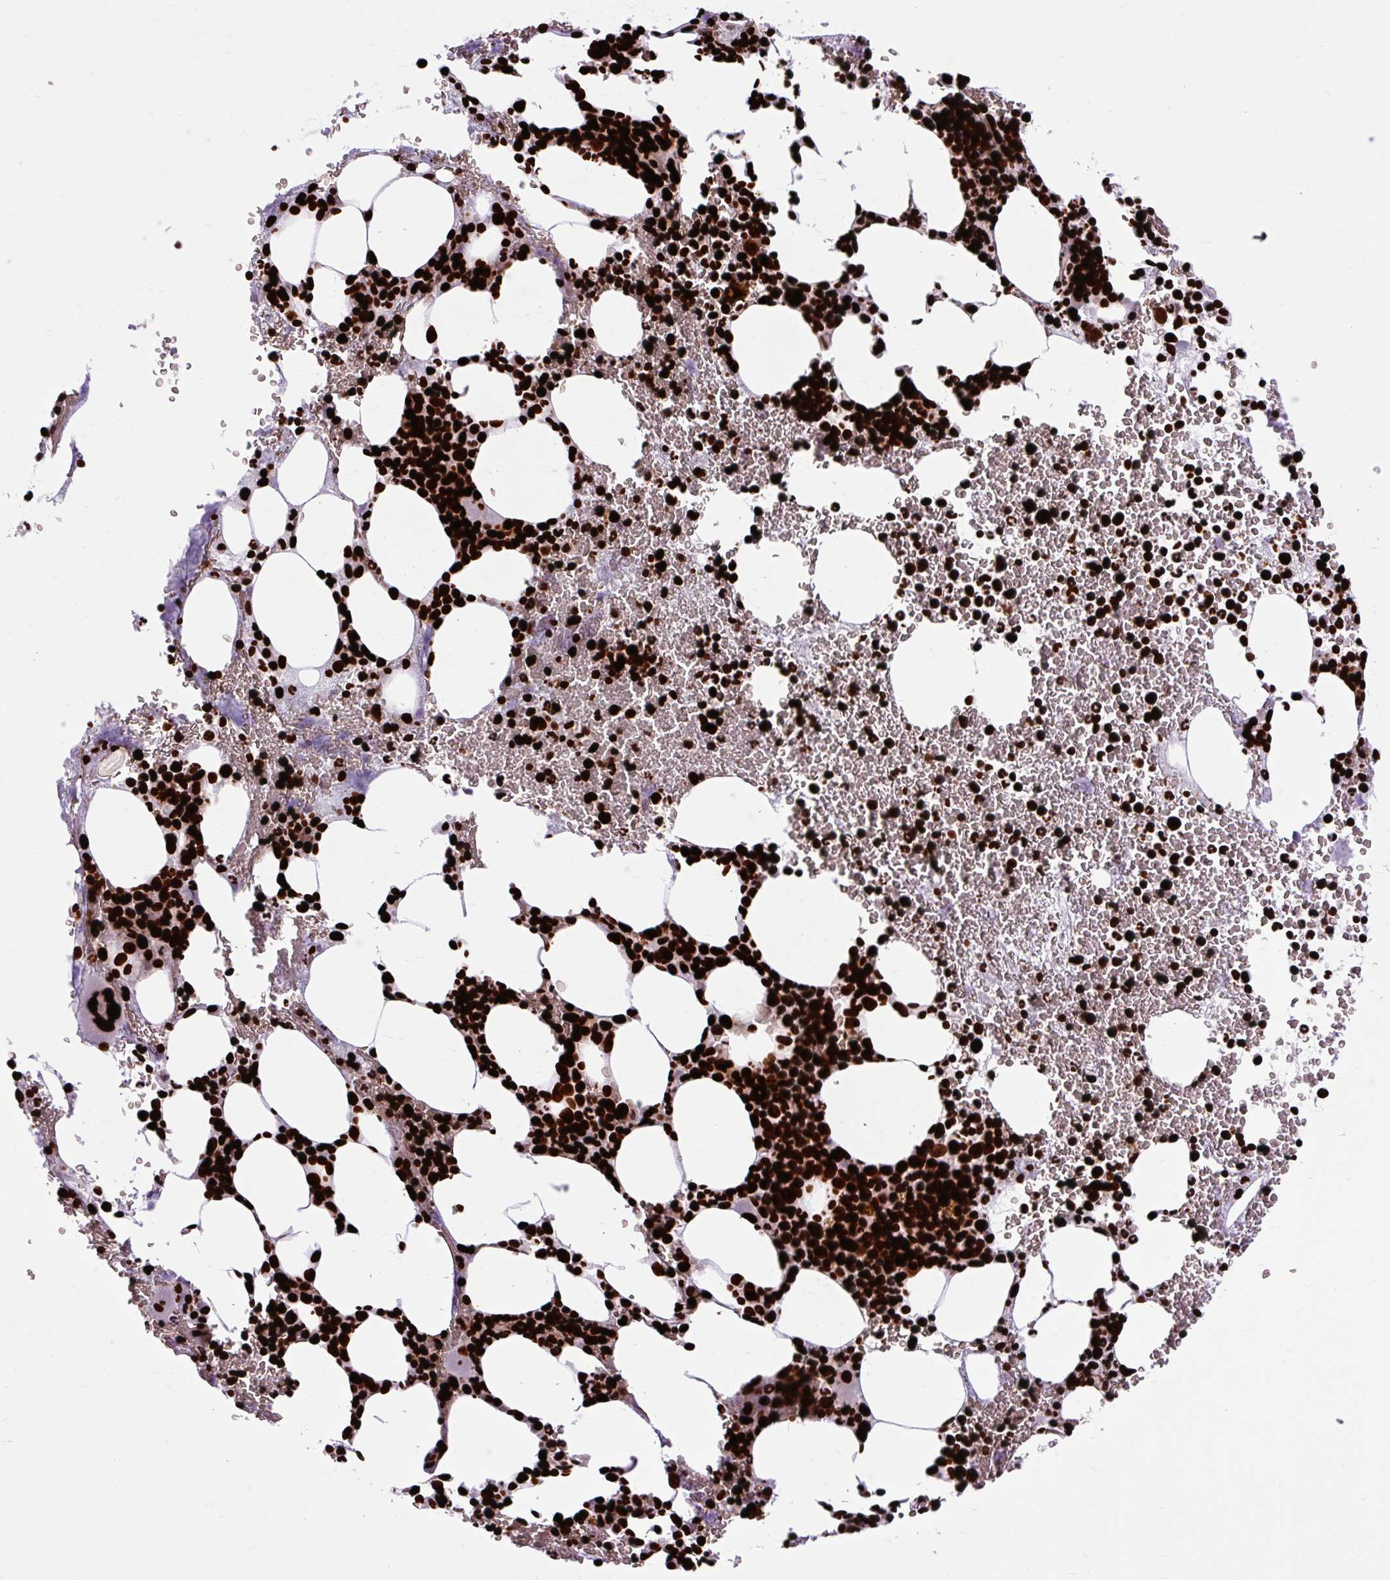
{"staining": {"intensity": "strong", "quantity": ">75%", "location": "nuclear"}, "tissue": "bone marrow", "cell_type": "Hematopoietic cells", "image_type": "normal", "snomed": [{"axis": "morphology", "description": "Normal tissue, NOS"}, {"axis": "topography", "description": "Bone marrow"}], "caption": "The photomicrograph reveals immunohistochemical staining of normal bone marrow. There is strong nuclear positivity is identified in approximately >75% of hematopoietic cells.", "gene": "FUS", "patient": {"sex": "male", "age": 62}}